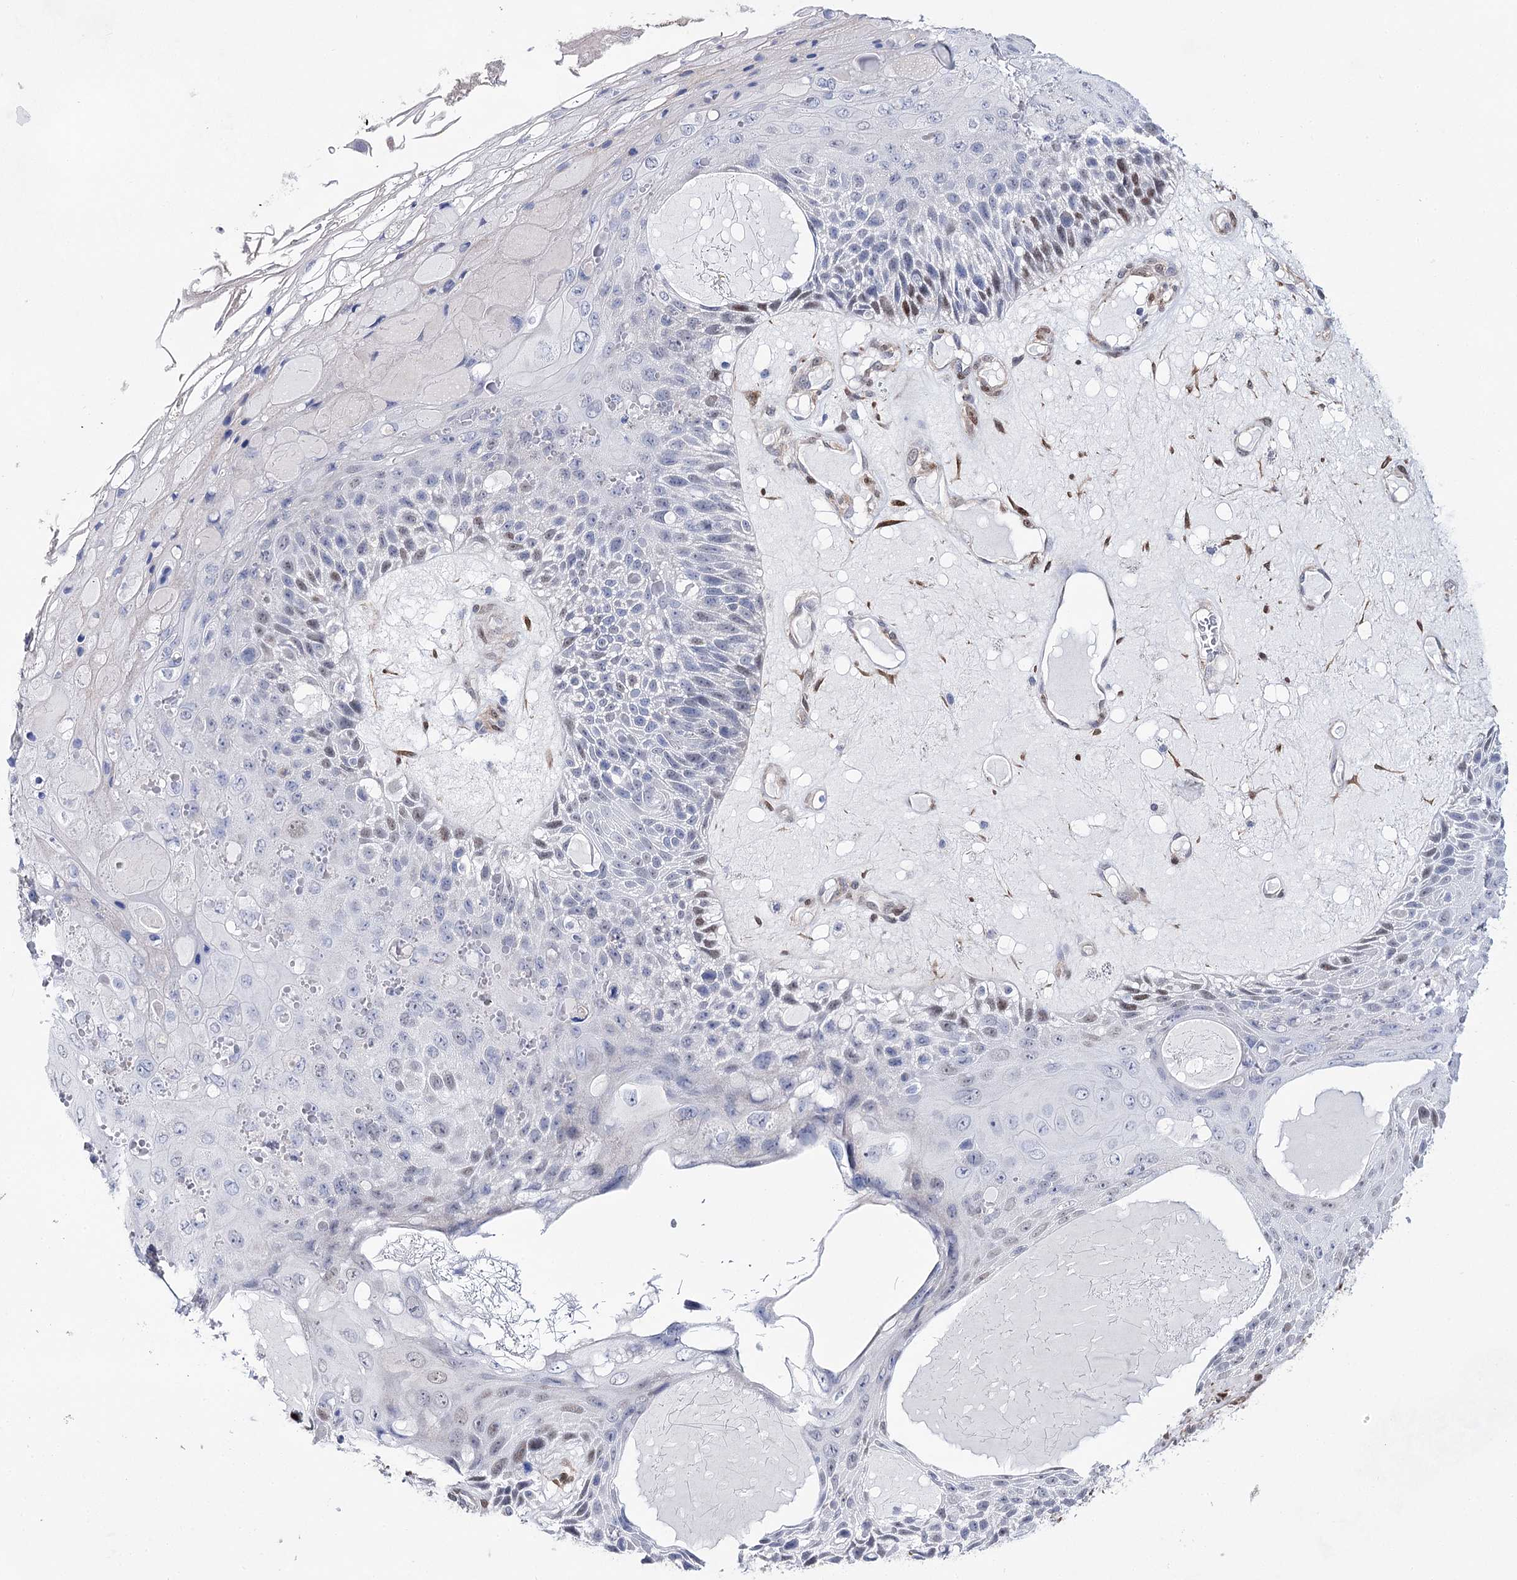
{"staining": {"intensity": "weak", "quantity": "<25%", "location": "nuclear"}, "tissue": "skin cancer", "cell_type": "Tumor cells", "image_type": "cancer", "snomed": [{"axis": "morphology", "description": "Squamous cell carcinoma, NOS"}, {"axis": "topography", "description": "Skin"}], "caption": "Skin cancer (squamous cell carcinoma) was stained to show a protein in brown. There is no significant staining in tumor cells. (Stains: DAB IHC with hematoxylin counter stain, Microscopy: brightfield microscopy at high magnification).", "gene": "UGDH", "patient": {"sex": "female", "age": 88}}